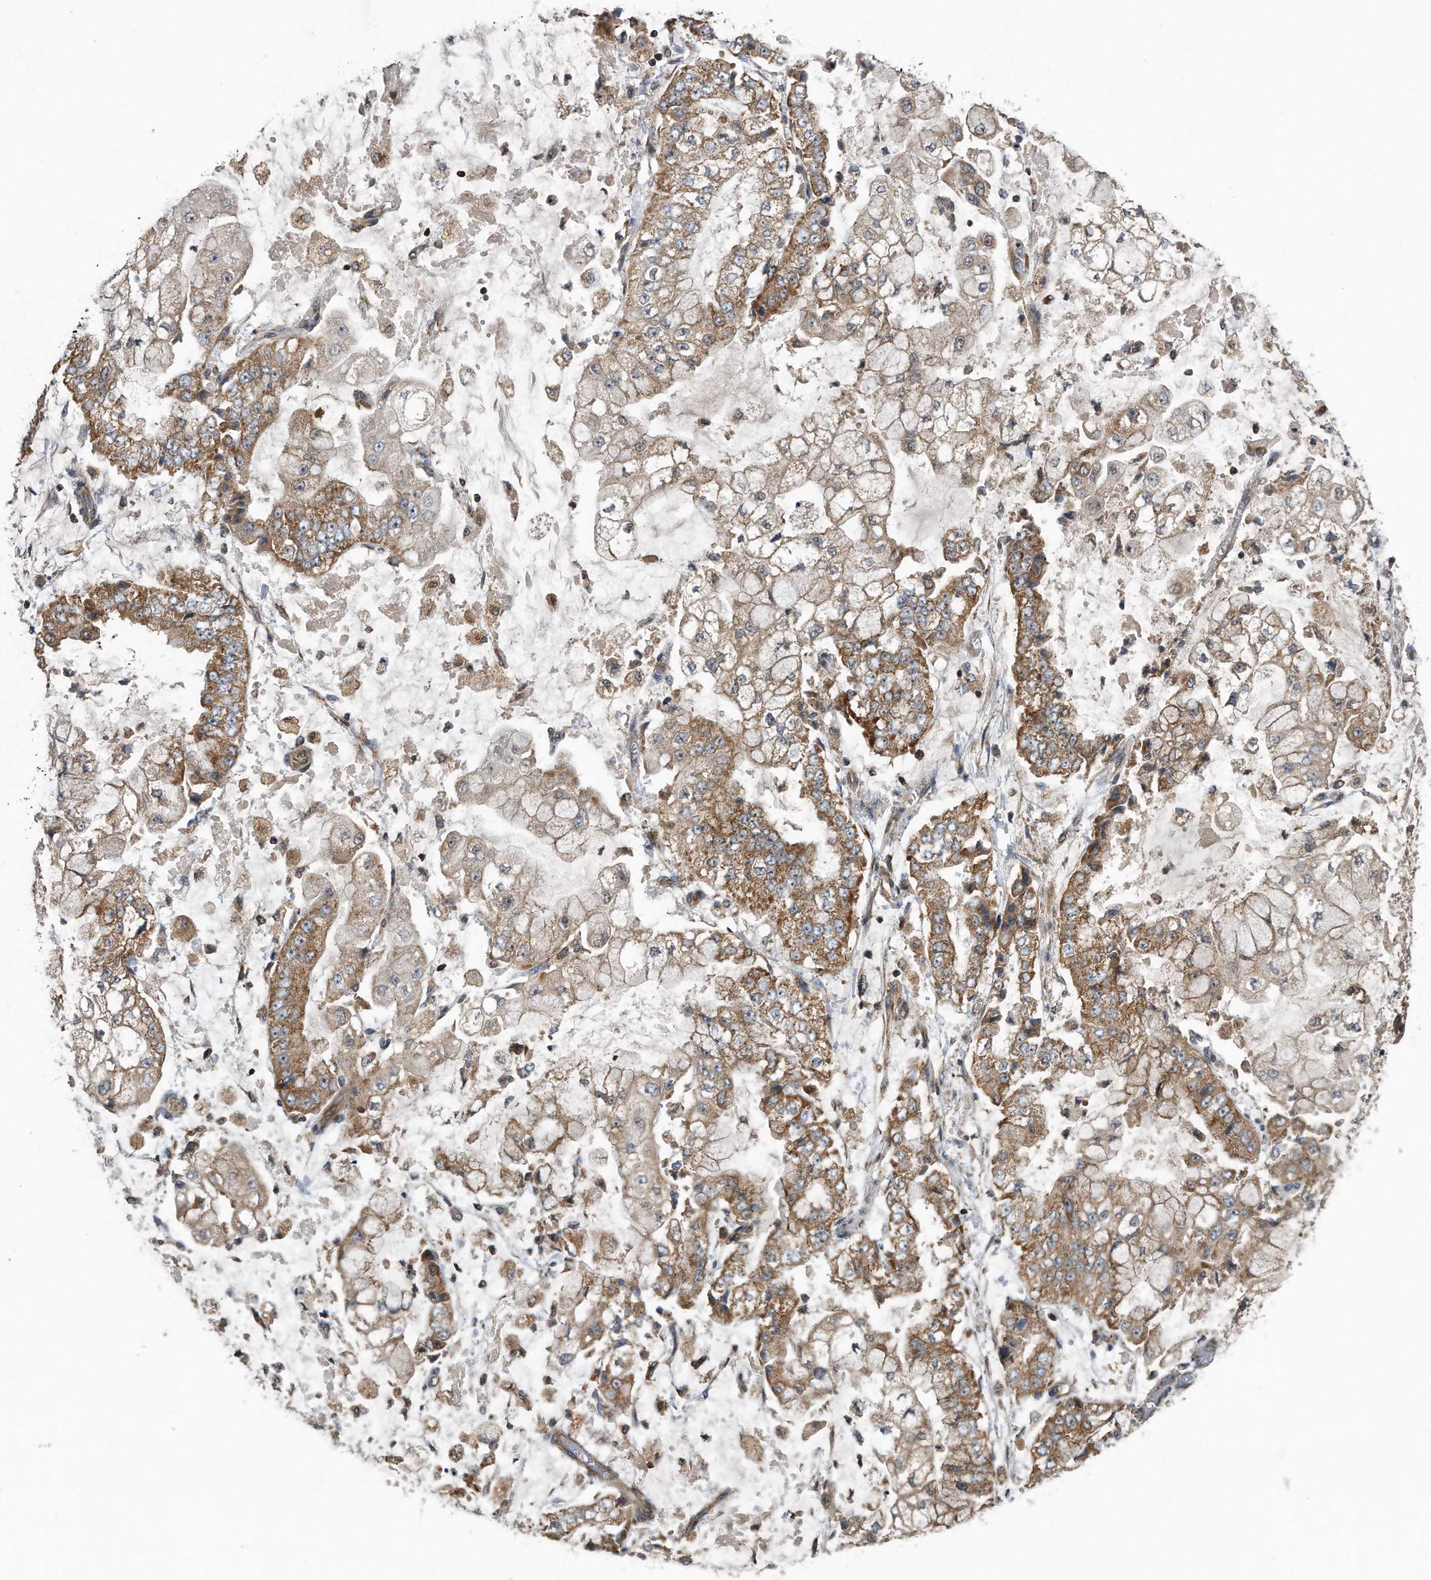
{"staining": {"intensity": "moderate", "quantity": ">75%", "location": "cytoplasmic/membranous"}, "tissue": "stomach cancer", "cell_type": "Tumor cells", "image_type": "cancer", "snomed": [{"axis": "morphology", "description": "Adenocarcinoma, NOS"}, {"axis": "topography", "description": "Stomach"}], "caption": "A high-resolution histopathology image shows immunohistochemistry (IHC) staining of stomach adenocarcinoma, which reveals moderate cytoplasmic/membranous positivity in about >75% of tumor cells. The staining was performed using DAB (3,3'-diaminobenzidine), with brown indicating positive protein expression. Nuclei are stained blue with hematoxylin.", "gene": "ALPK2", "patient": {"sex": "male", "age": 76}}